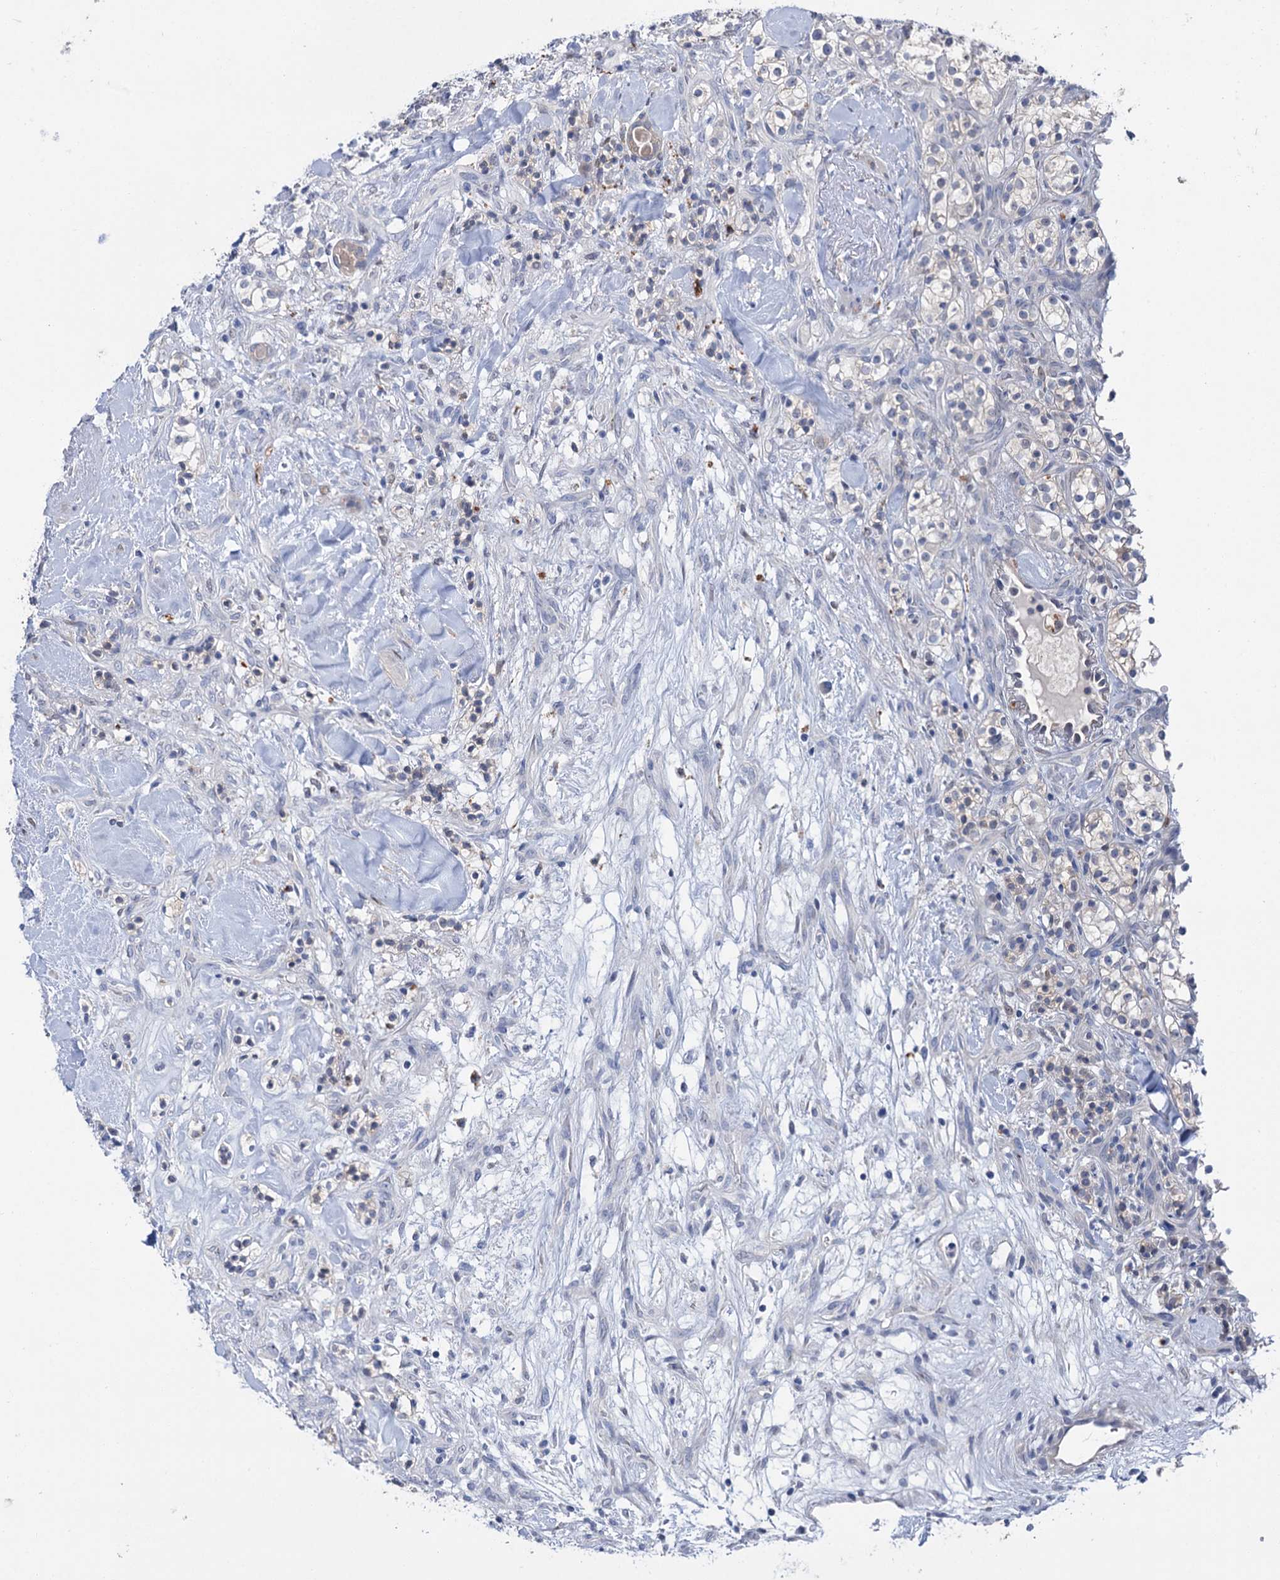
{"staining": {"intensity": "negative", "quantity": "none", "location": "none"}, "tissue": "renal cancer", "cell_type": "Tumor cells", "image_type": "cancer", "snomed": [{"axis": "morphology", "description": "Adenocarcinoma, NOS"}, {"axis": "topography", "description": "Kidney"}], "caption": "The micrograph reveals no staining of tumor cells in renal adenocarcinoma.", "gene": "LYZL4", "patient": {"sex": "male", "age": 77}}